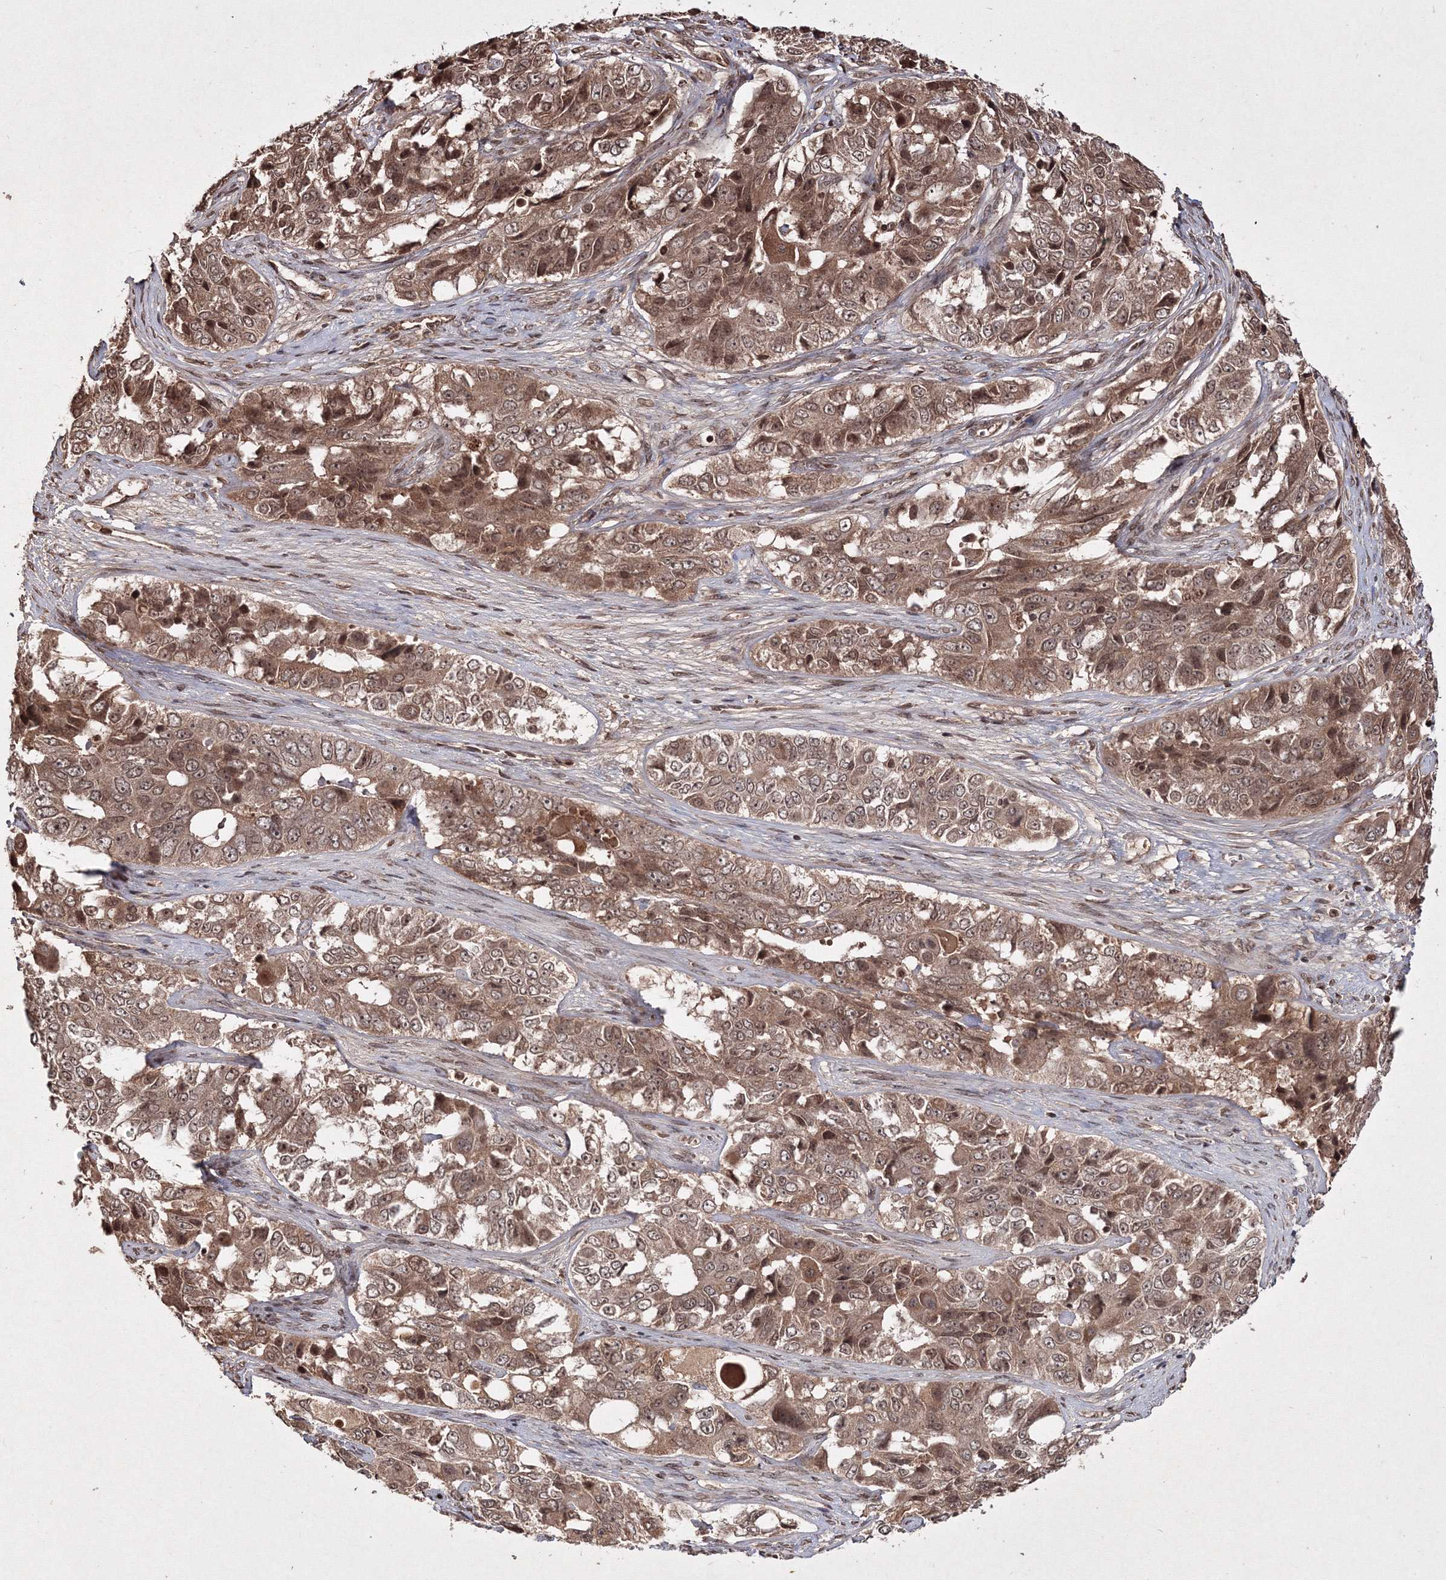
{"staining": {"intensity": "moderate", "quantity": ">75%", "location": "cytoplasmic/membranous,nuclear"}, "tissue": "ovarian cancer", "cell_type": "Tumor cells", "image_type": "cancer", "snomed": [{"axis": "morphology", "description": "Carcinoma, endometroid"}, {"axis": "topography", "description": "Ovary"}], "caption": "Ovarian cancer (endometroid carcinoma) stained for a protein demonstrates moderate cytoplasmic/membranous and nuclear positivity in tumor cells. The protein of interest is shown in brown color, while the nuclei are stained blue.", "gene": "PEX13", "patient": {"sex": "female", "age": 51}}